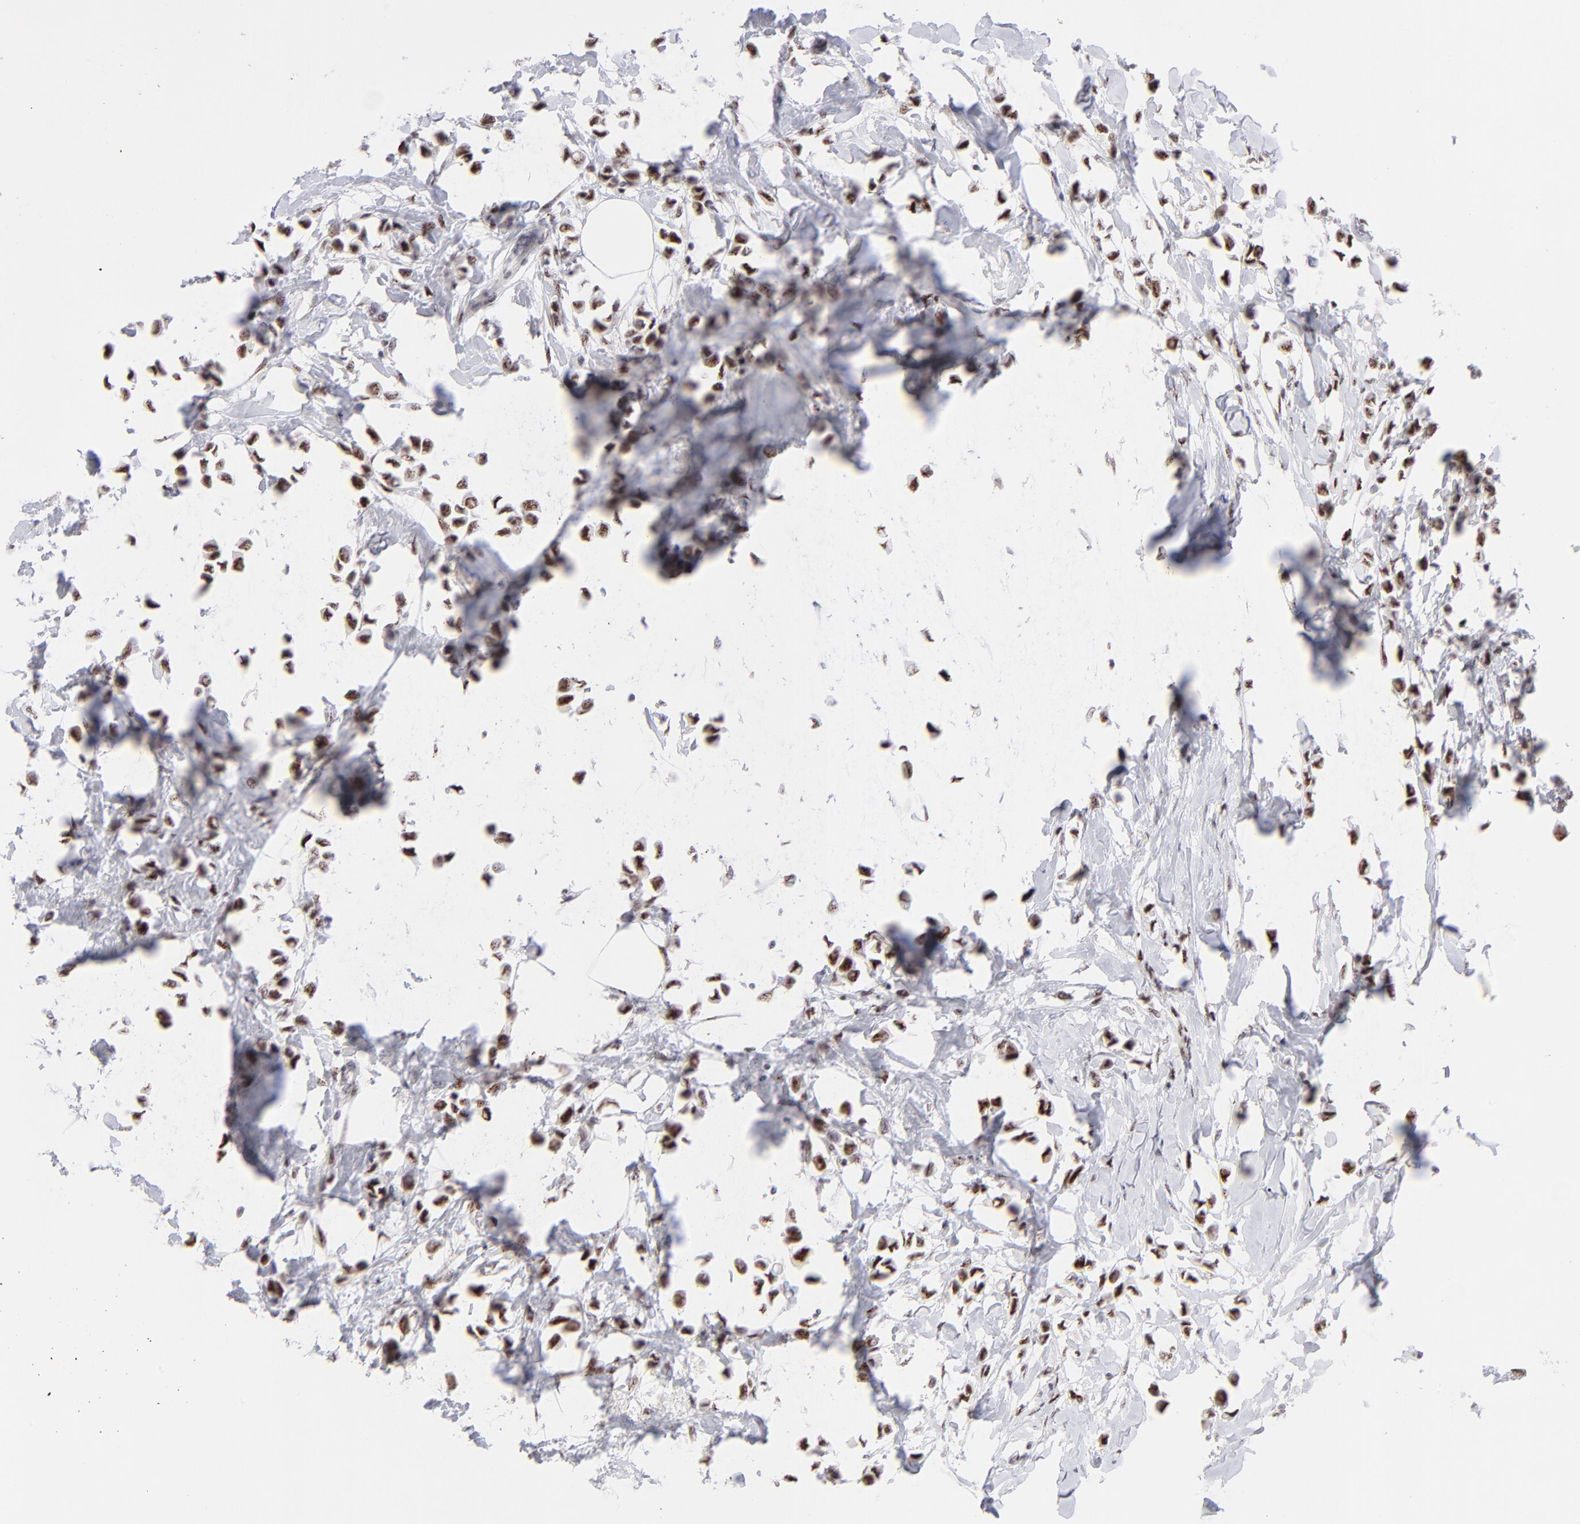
{"staining": {"intensity": "moderate", "quantity": ">75%", "location": "nuclear"}, "tissue": "breast cancer", "cell_type": "Tumor cells", "image_type": "cancer", "snomed": [{"axis": "morphology", "description": "Lobular carcinoma"}, {"axis": "topography", "description": "Breast"}], "caption": "Immunohistochemical staining of human breast lobular carcinoma shows medium levels of moderate nuclear protein staining in about >75% of tumor cells.", "gene": "CDC25C", "patient": {"sex": "female", "age": 51}}